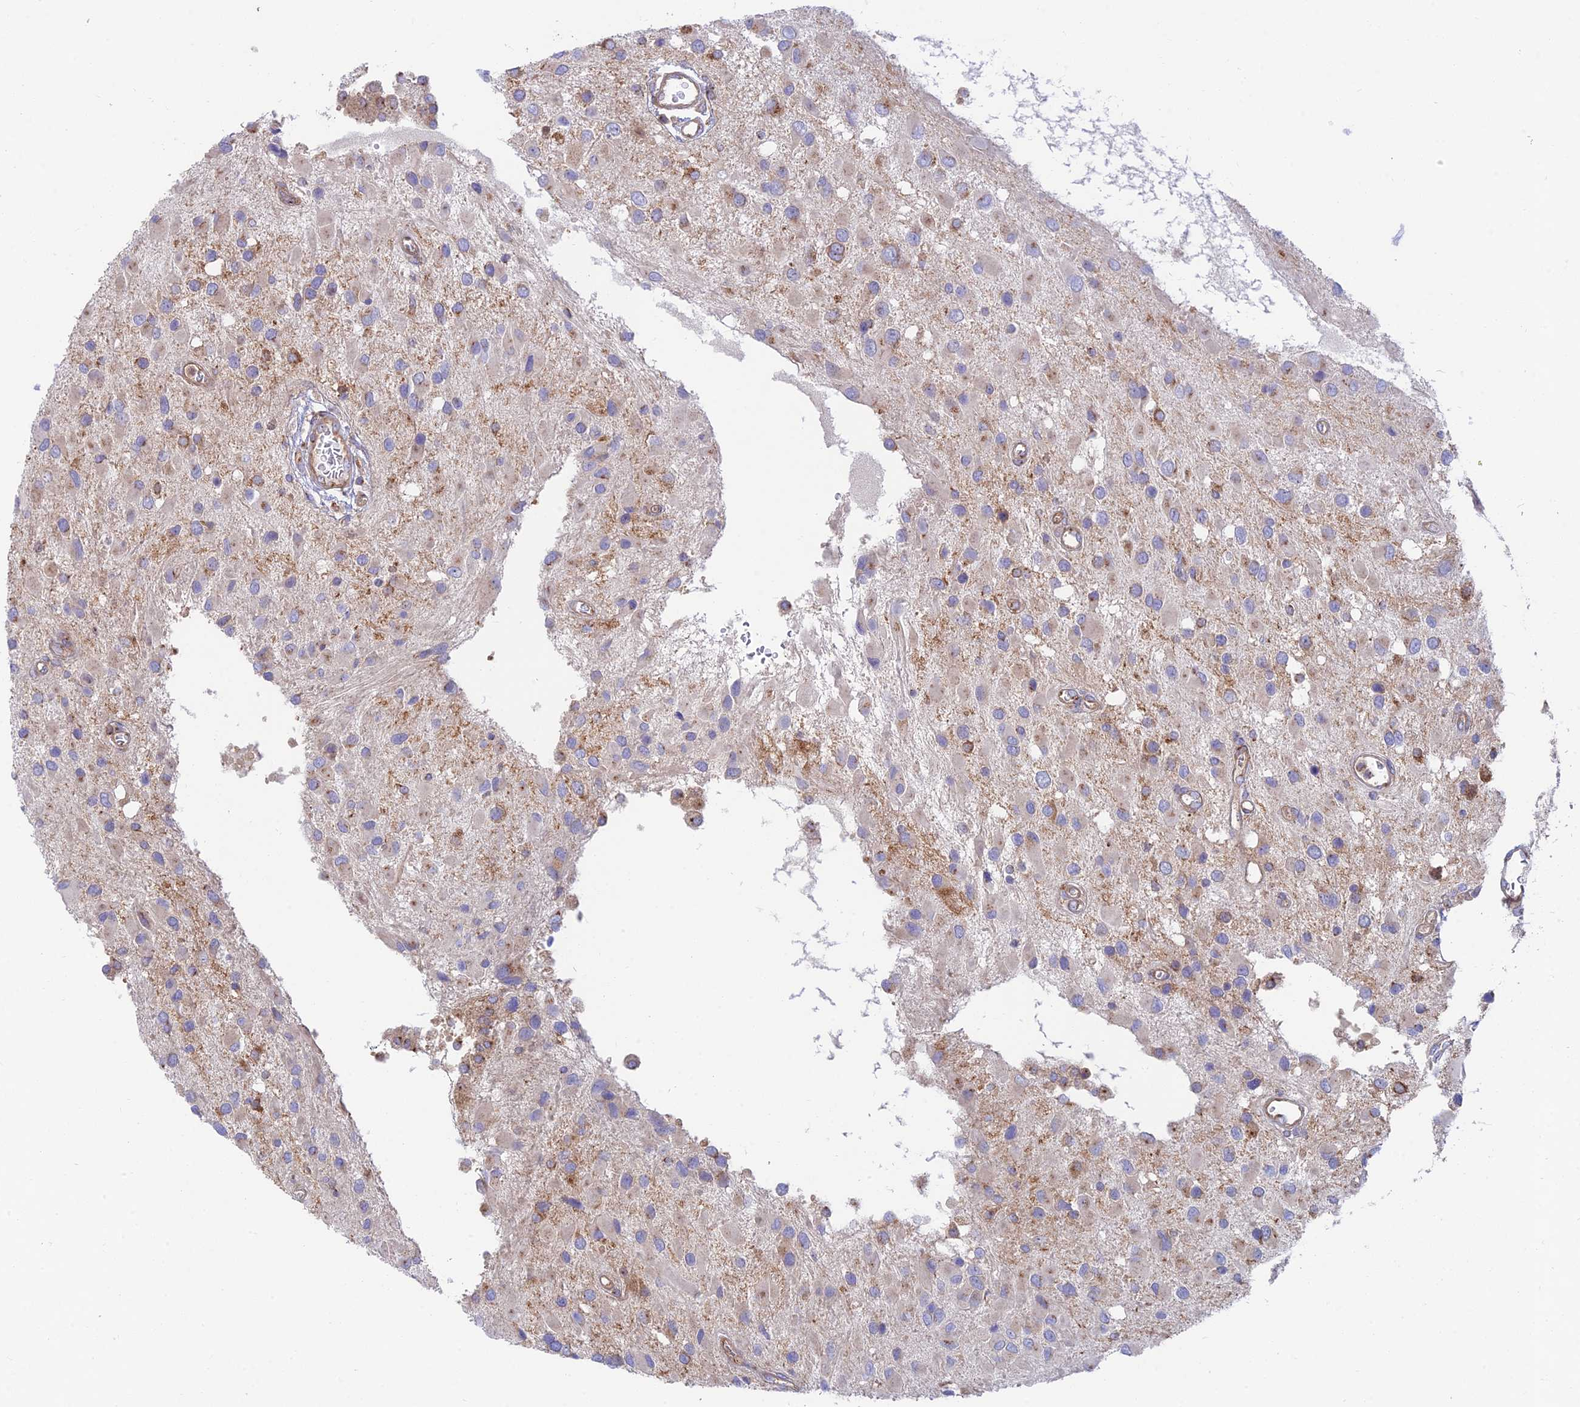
{"staining": {"intensity": "weak", "quantity": "<25%", "location": "cytoplasmic/membranous"}, "tissue": "glioma", "cell_type": "Tumor cells", "image_type": "cancer", "snomed": [{"axis": "morphology", "description": "Glioma, malignant, High grade"}, {"axis": "topography", "description": "Brain"}], "caption": "There is no significant staining in tumor cells of malignant glioma (high-grade).", "gene": "GOLGA3", "patient": {"sex": "male", "age": 53}}